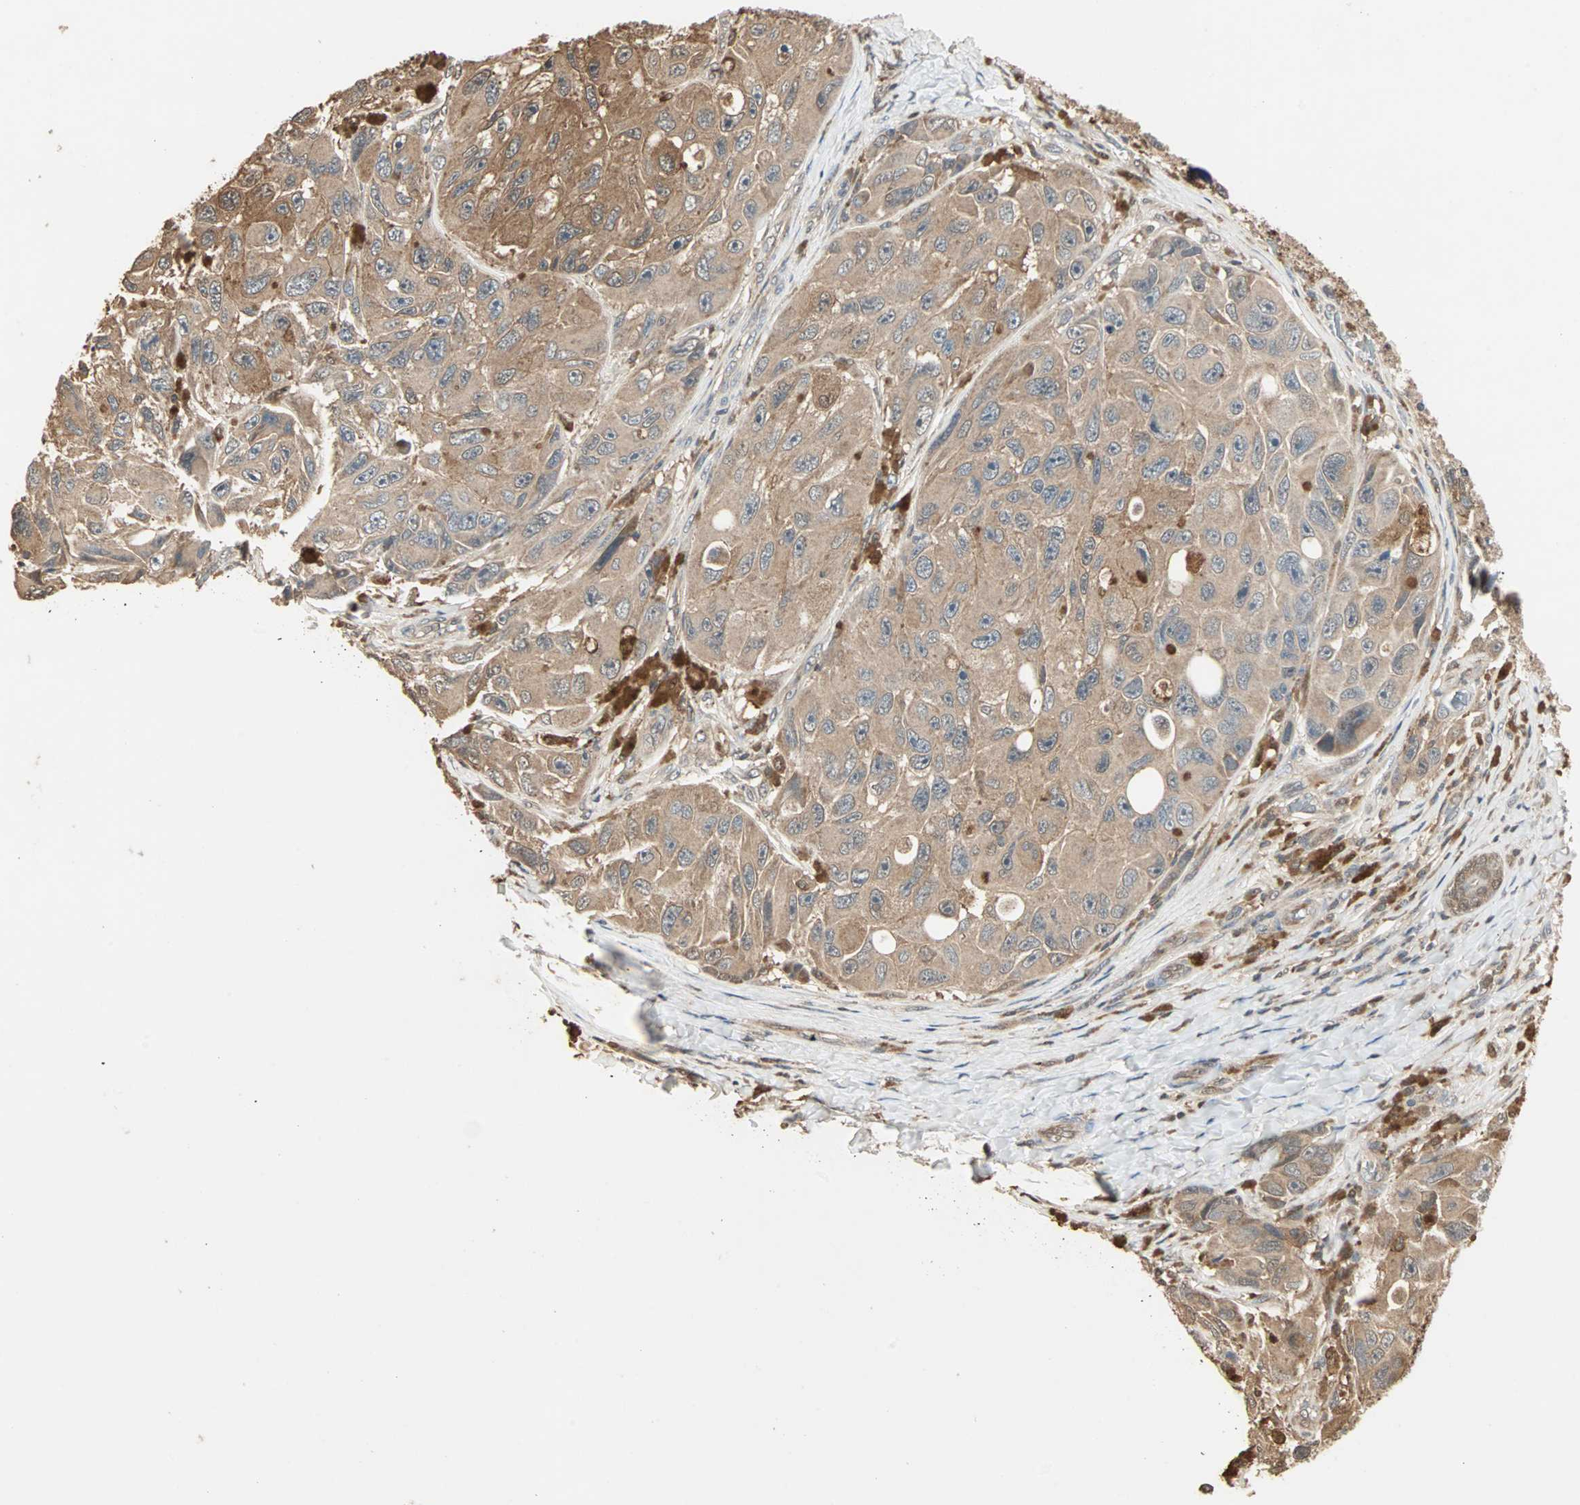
{"staining": {"intensity": "moderate", "quantity": ">75%", "location": "cytoplasmic/membranous"}, "tissue": "melanoma", "cell_type": "Tumor cells", "image_type": "cancer", "snomed": [{"axis": "morphology", "description": "Malignant melanoma, NOS"}, {"axis": "topography", "description": "Skin"}], "caption": "Melanoma stained with a brown dye exhibits moderate cytoplasmic/membranous positive staining in approximately >75% of tumor cells.", "gene": "DRG2", "patient": {"sex": "female", "age": 73}}